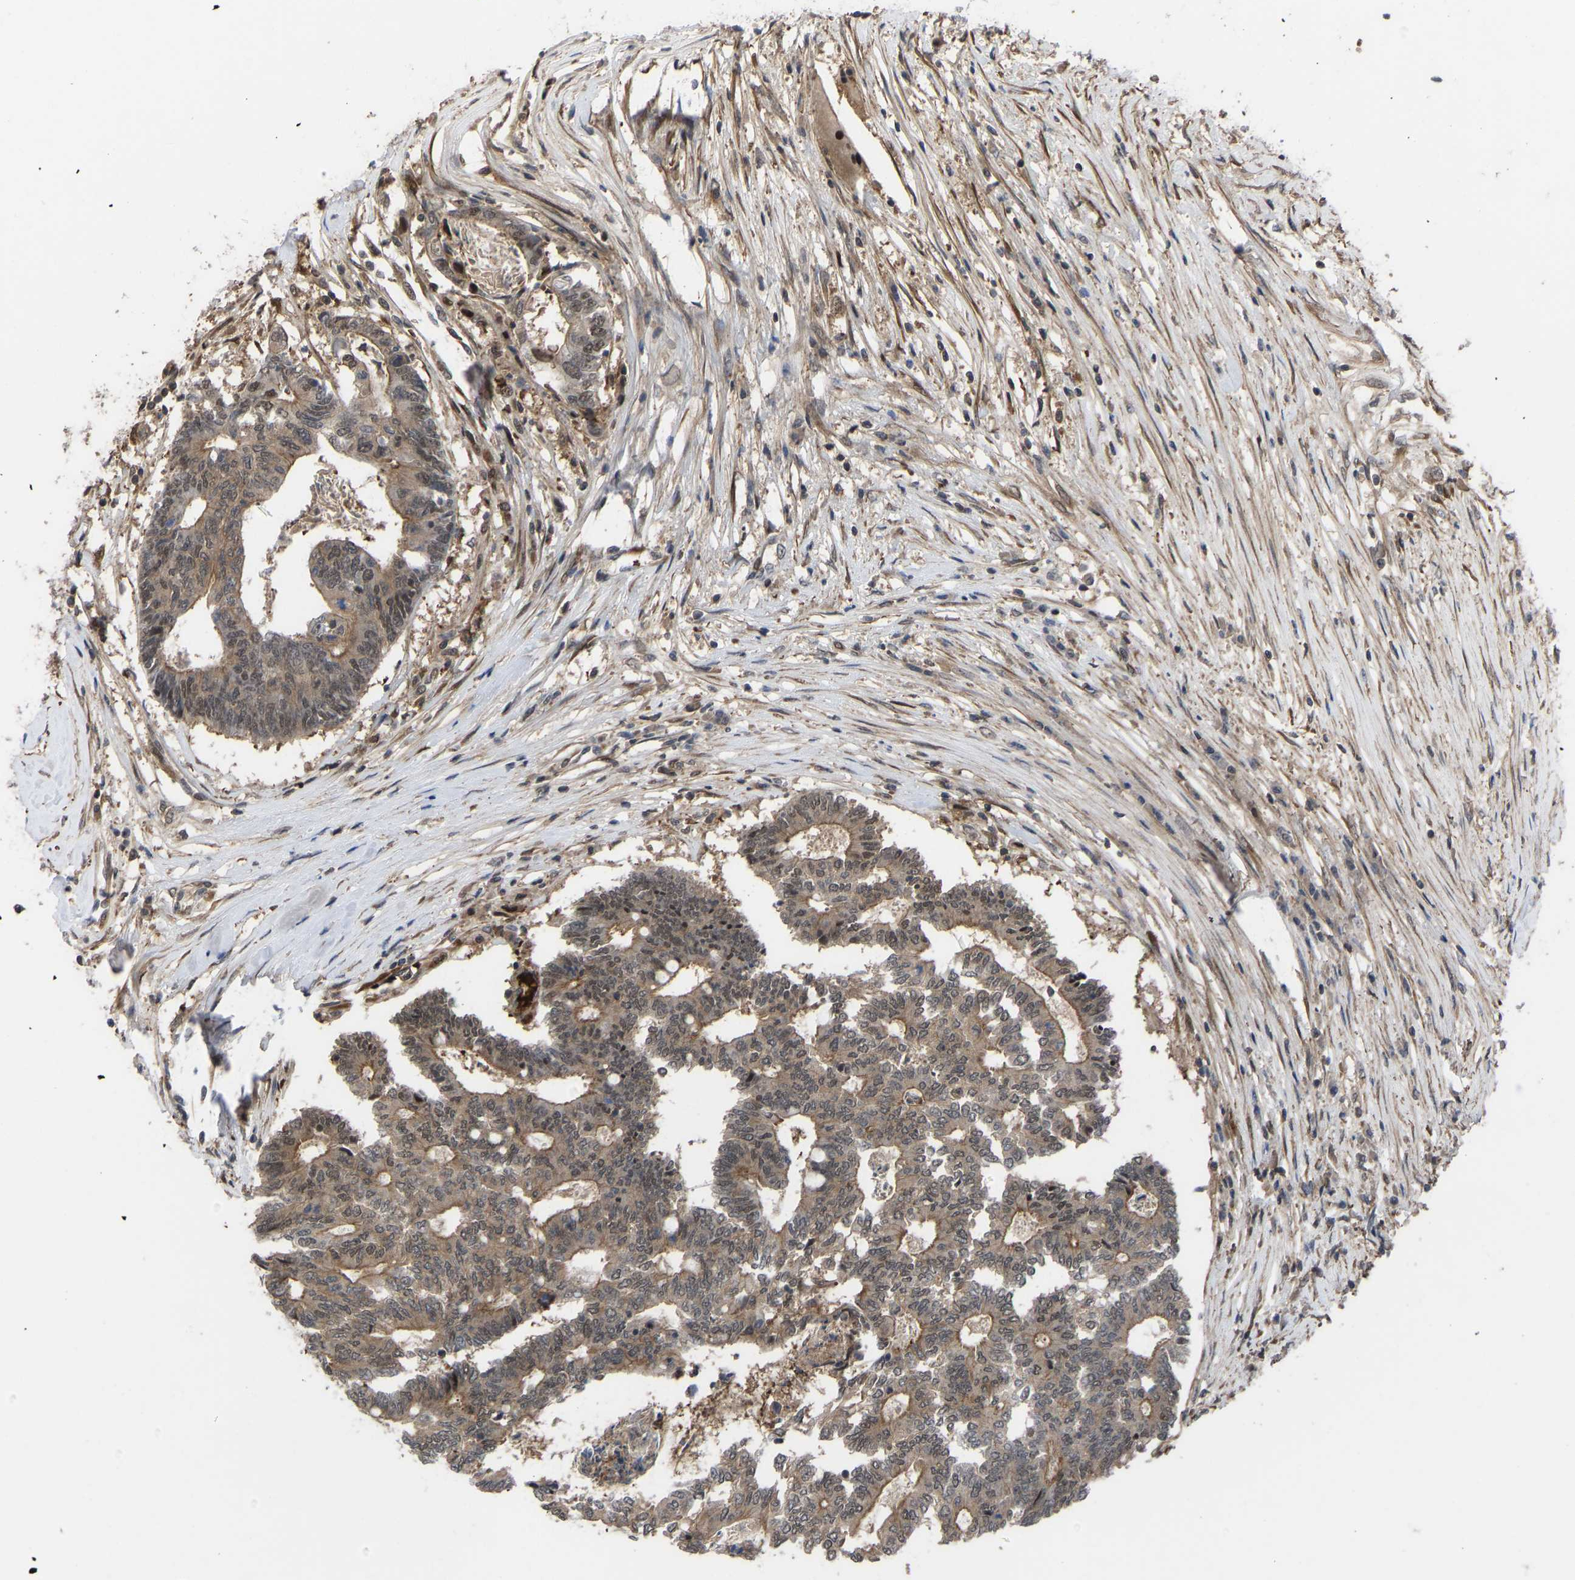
{"staining": {"intensity": "moderate", "quantity": ">75%", "location": "cytoplasmic/membranous,nuclear"}, "tissue": "colorectal cancer", "cell_type": "Tumor cells", "image_type": "cancer", "snomed": [{"axis": "morphology", "description": "Adenocarcinoma, NOS"}, {"axis": "topography", "description": "Rectum"}], "caption": "Moderate cytoplasmic/membranous and nuclear staining is appreciated in approximately >75% of tumor cells in colorectal adenocarcinoma. The staining is performed using DAB (3,3'-diaminobenzidine) brown chromogen to label protein expression. The nuclei are counter-stained blue using hematoxylin.", "gene": "CYP7B1", "patient": {"sex": "male", "age": 63}}